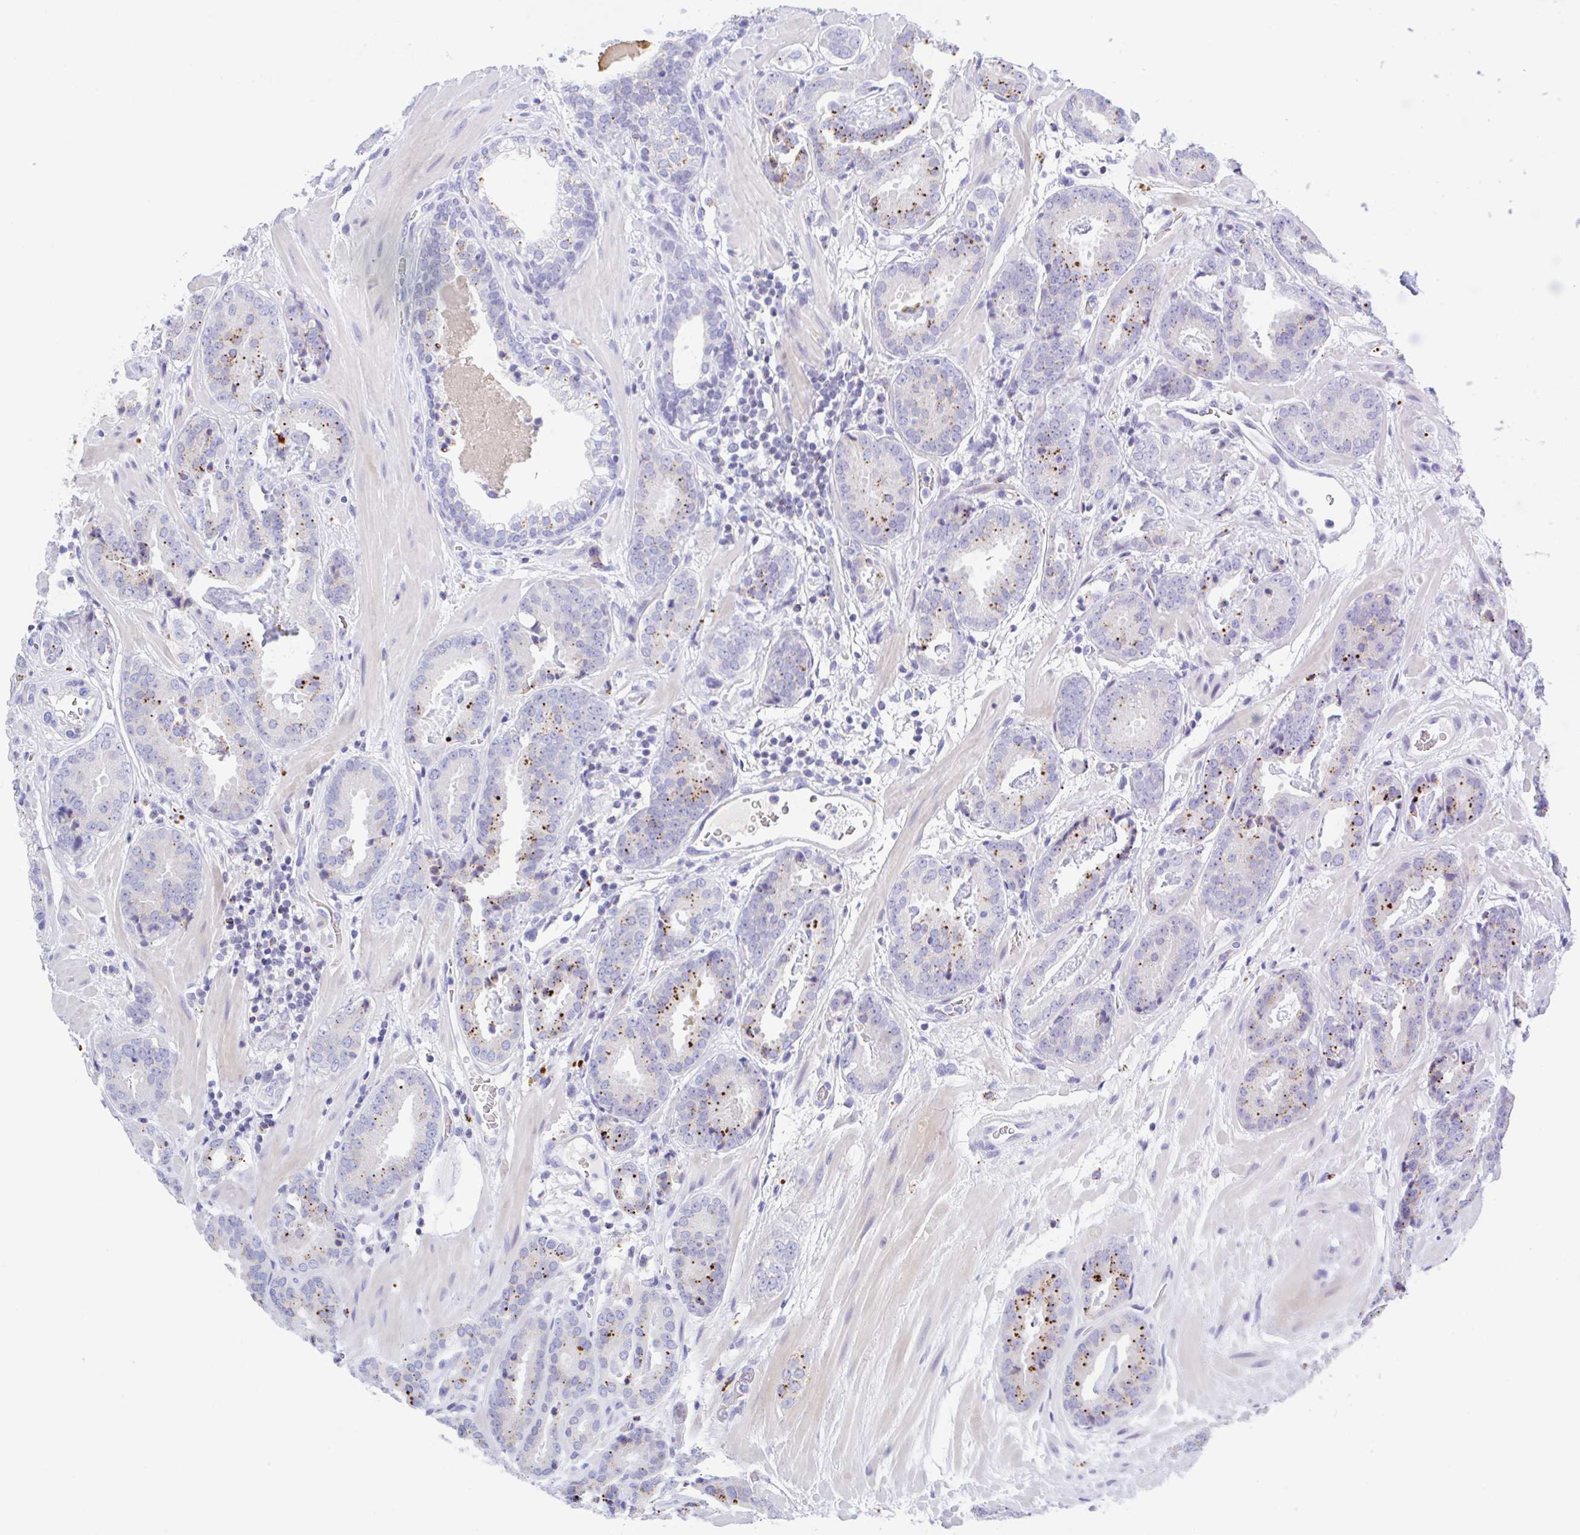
{"staining": {"intensity": "moderate", "quantity": "25%-75%", "location": "cytoplasmic/membranous"}, "tissue": "prostate cancer", "cell_type": "Tumor cells", "image_type": "cancer", "snomed": [{"axis": "morphology", "description": "Adenocarcinoma, Low grade"}, {"axis": "topography", "description": "Prostate"}], "caption": "Immunohistochemical staining of prostate adenocarcinoma (low-grade) demonstrates moderate cytoplasmic/membranous protein positivity in about 25%-75% of tumor cells.", "gene": "ANKRD9", "patient": {"sex": "male", "age": 62}}